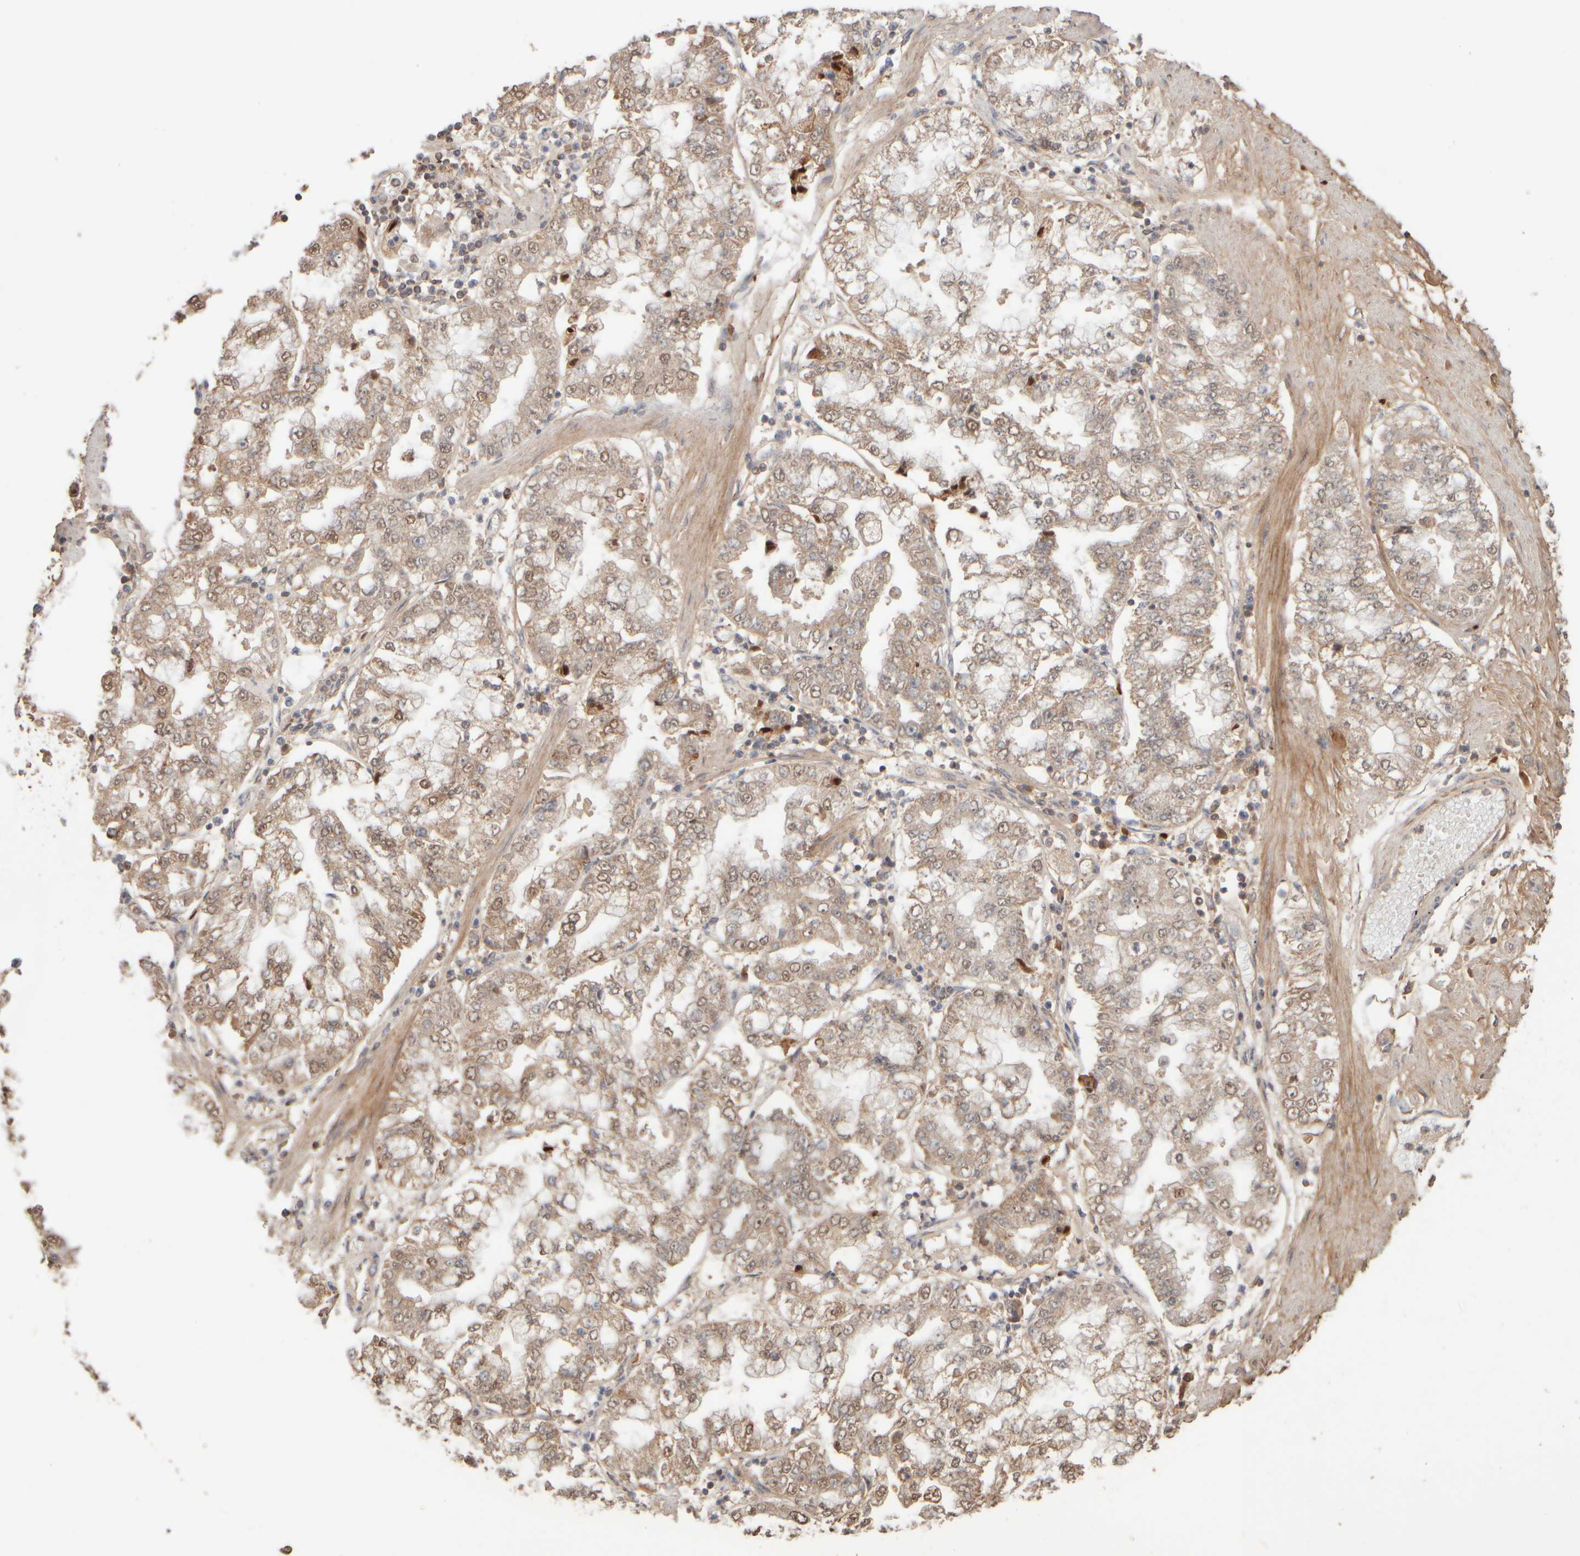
{"staining": {"intensity": "moderate", "quantity": ">75%", "location": "cytoplasmic/membranous,nuclear"}, "tissue": "stomach cancer", "cell_type": "Tumor cells", "image_type": "cancer", "snomed": [{"axis": "morphology", "description": "Adenocarcinoma, NOS"}, {"axis": "topography", "description": "Stomach"}], "caption": "A medium amount of moderate cytoplasmic/membranous and nuclear positivity is seen in about >75% of tumor cells in stomach cancer tissue. The protein is shown in brown color, while the nuclei are stained blue.", "gene": "EIF2B3", "patient": {"sex": "male", "age": 76}}